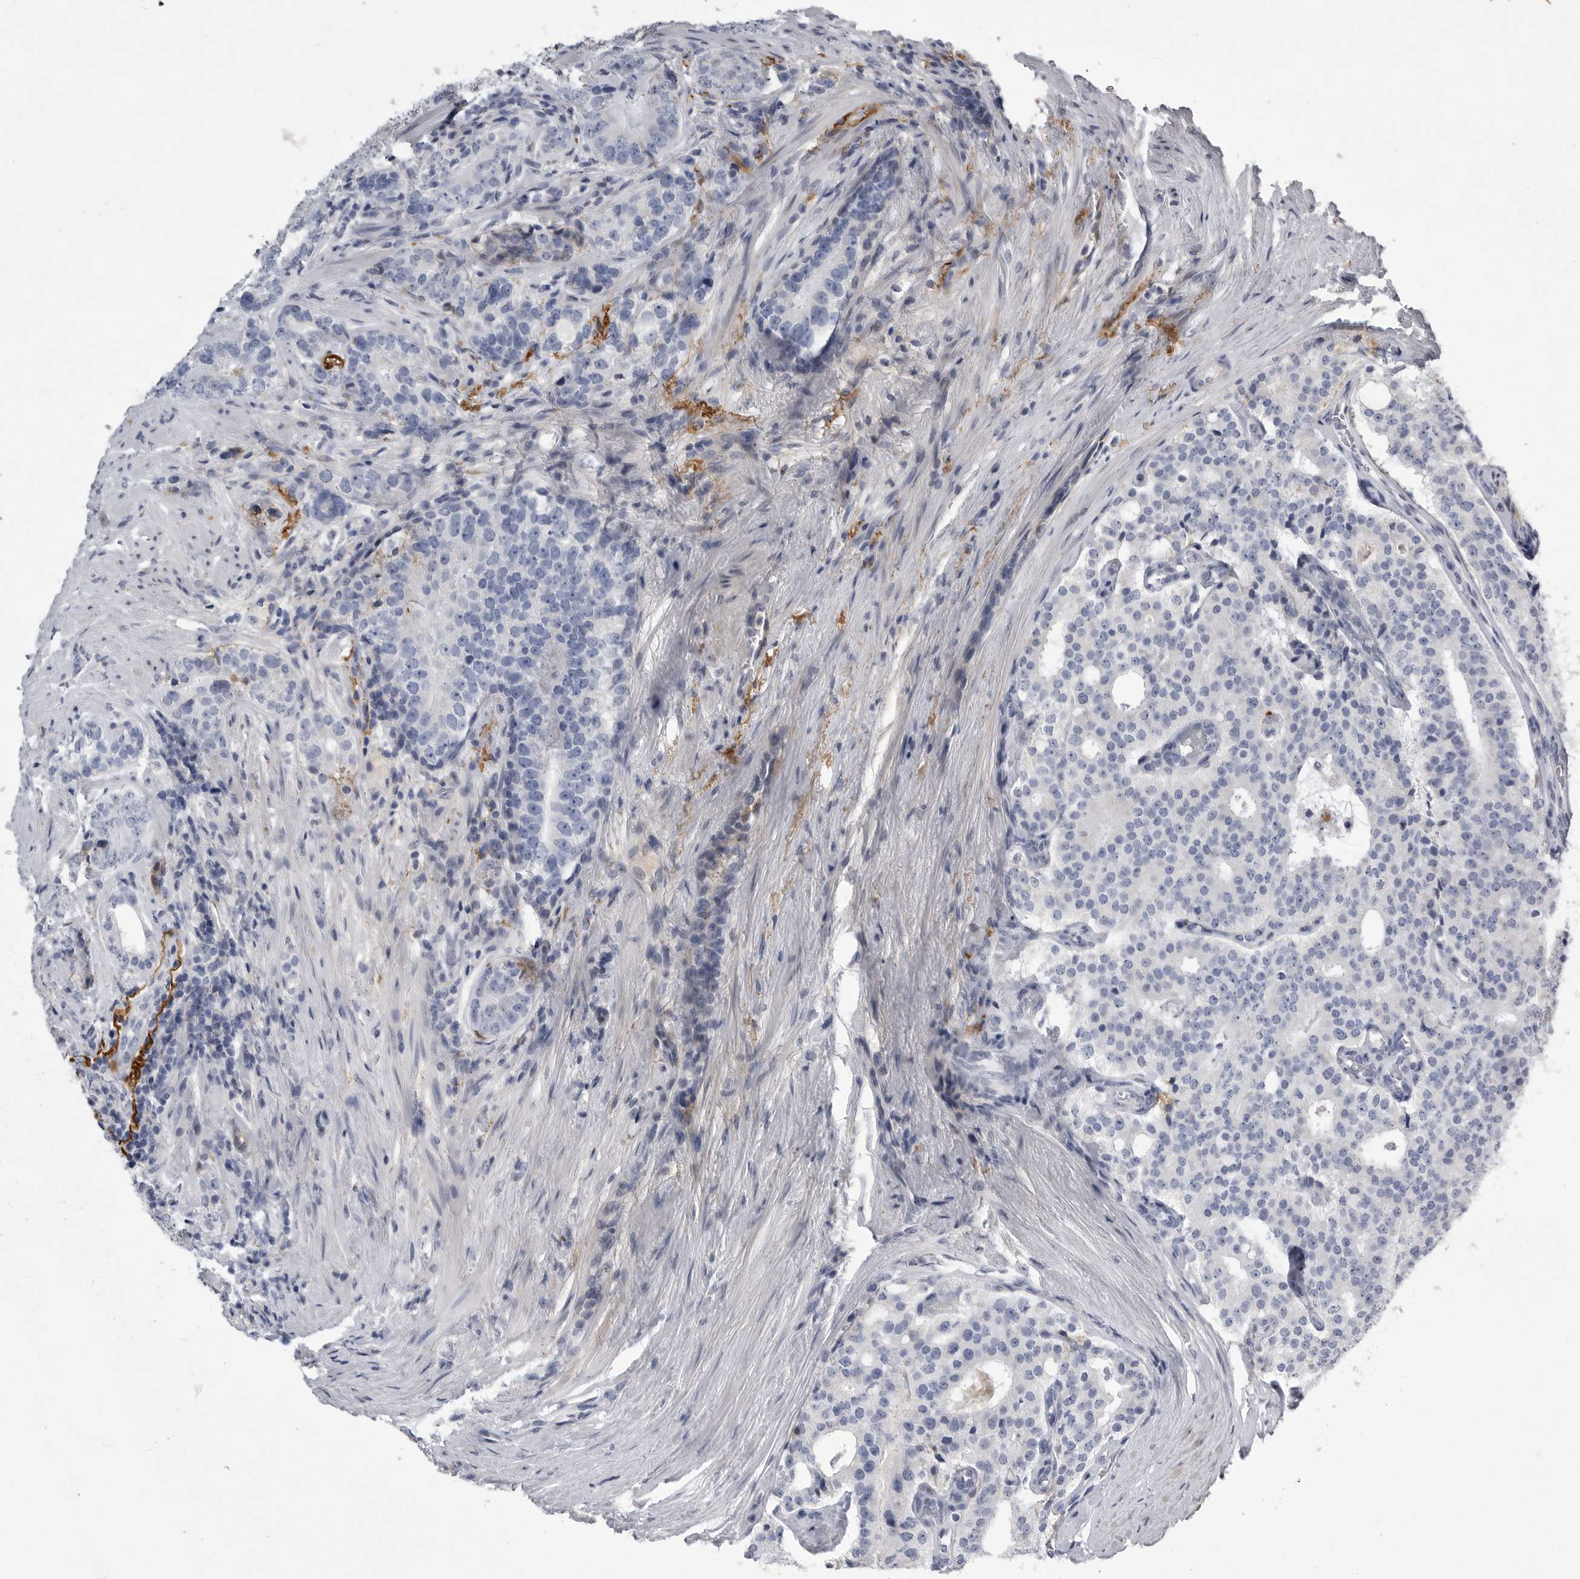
{"staining": {"intensity": "negative", "quantity": "none", "location": "none"}, "tissue": "prostate cancer", "cell_type": "Tumor cells", "image_type": "cancer", "snomed": [{"axis": "morphology", "description": "Adenocarcinoma, High grade"}, {"axis": "topography", "description": "Prostate"}], "caption": "Immunohistochemical staining of human adenocarcinoma (high-grade) (prostate) reveals no significant expression in tumor cells.", "gene": "CRP", "patient": {"sex": "male", "age": 56}}